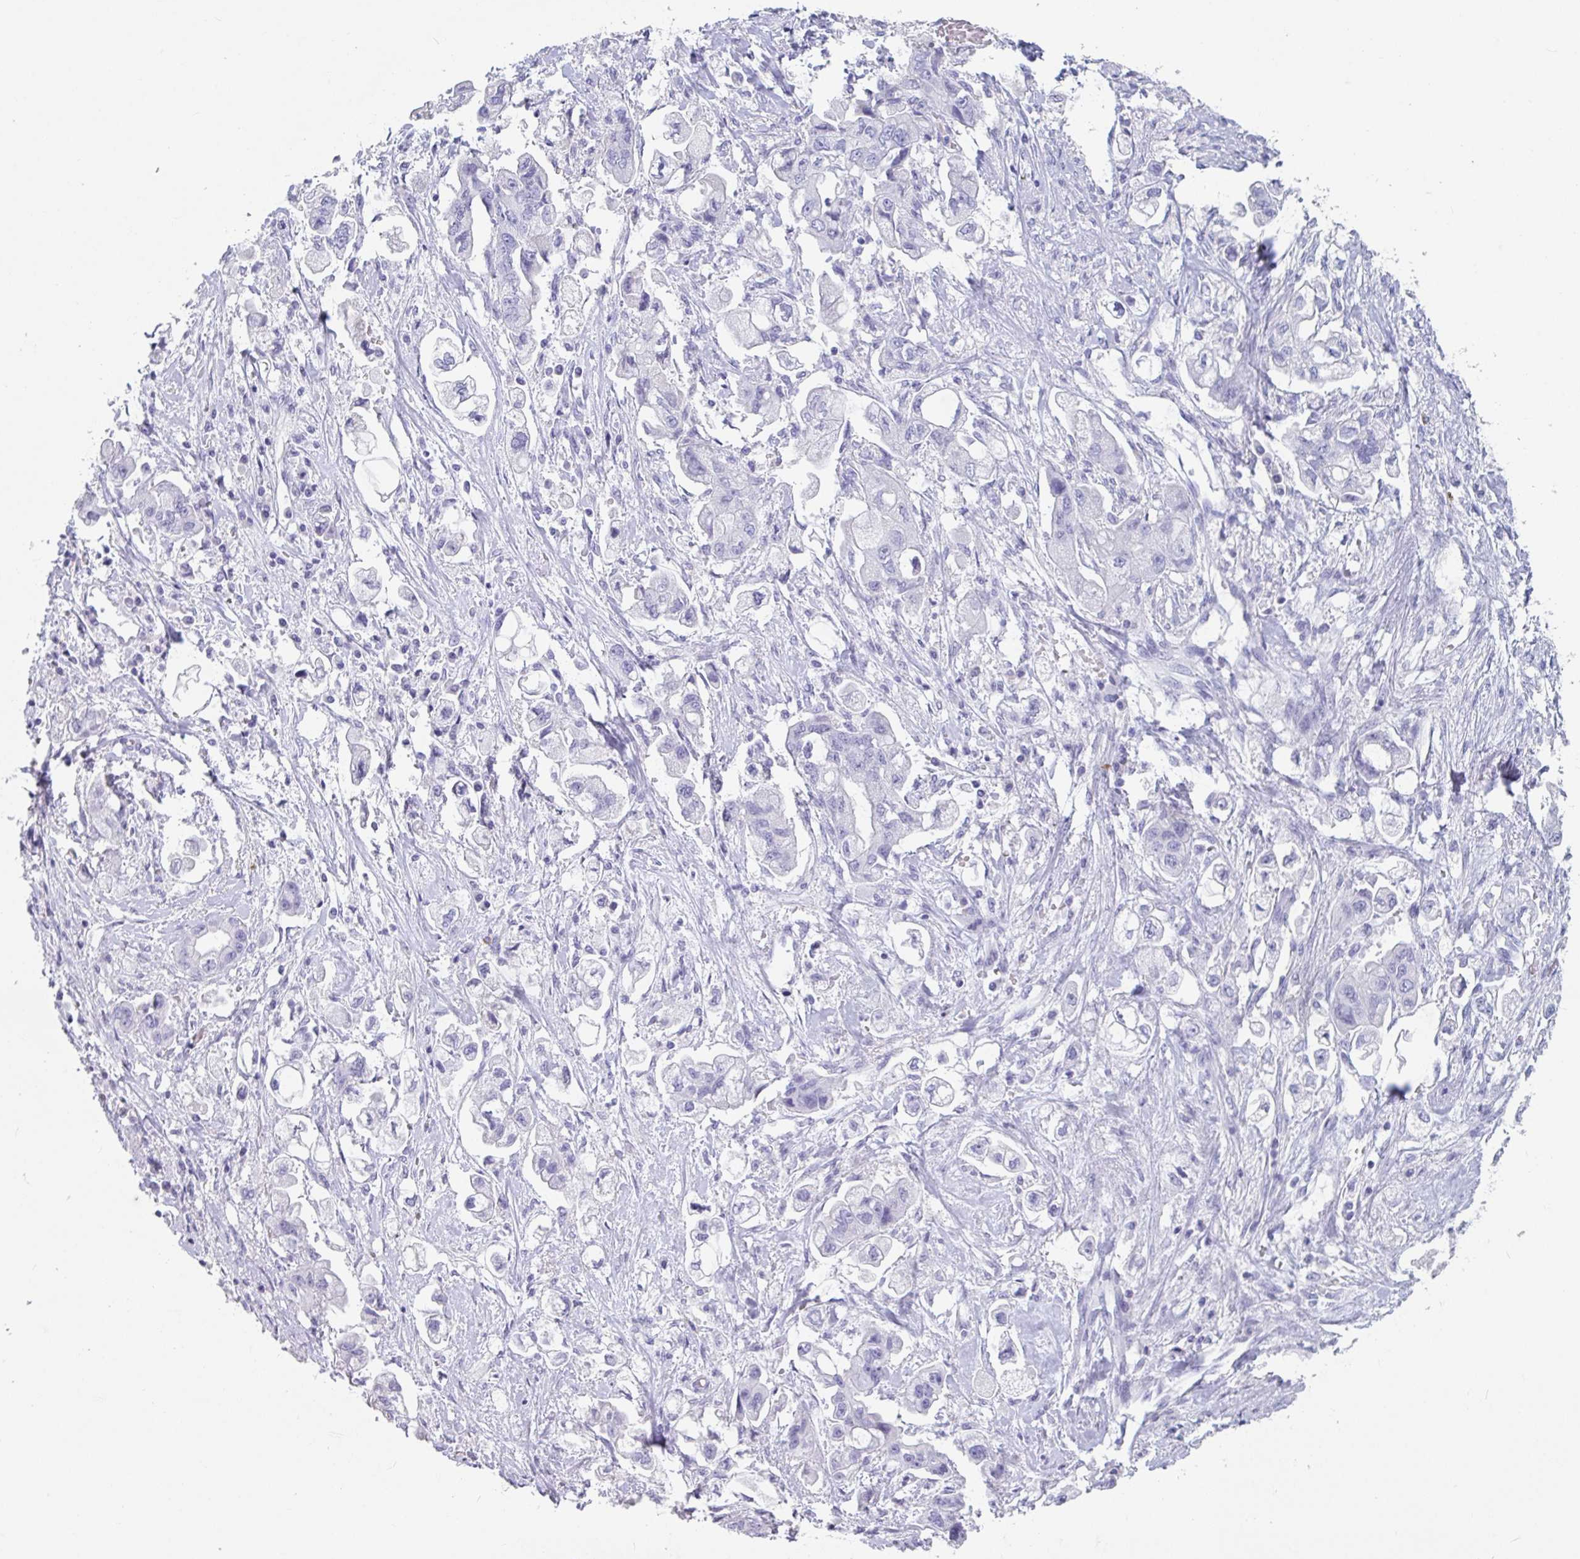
{"staining": {"intensity": "negative", "quantity": "none", "location": "none"}, "tissue": "stomach cancer", "cell_type": "Tumor cells", "image_type": "cancer", "snomed": [{"axis": "morphology", "description": "Adenocarcinoma, NOS"}, {"axis": "topography", "description": "Stomach"}], "caption": "There is no significant staining in tumor cells of stomach cancer.", "gene": "PLA2G1B", "patient": {"sex": "male", "age": 62}}